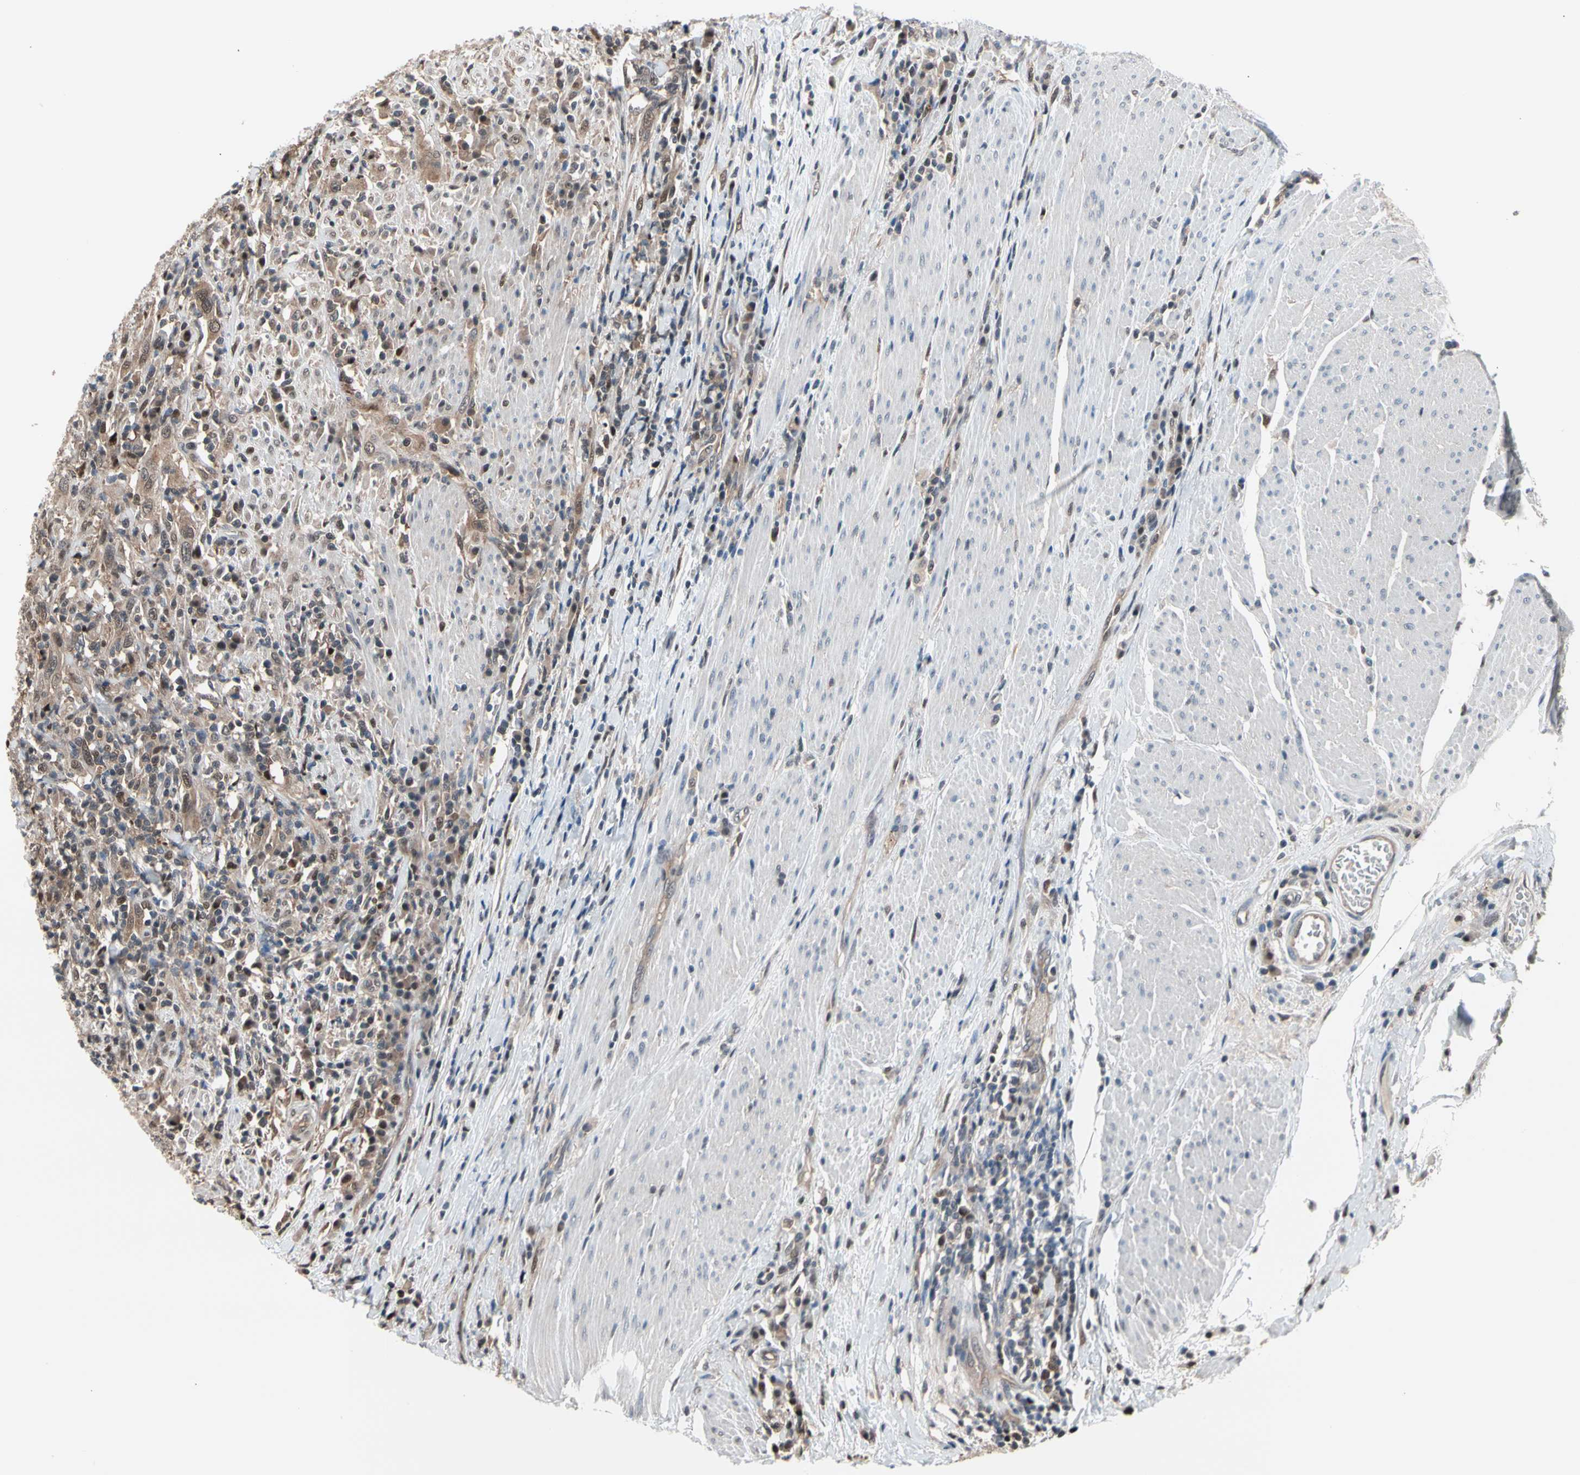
{"staining": {"intensity": "weak", "quantity": ">75%", "location": "cytoplasmic/membranous,nuclear"}, "tissue": "urothelial cancer", "cell_type": "Tumor cells", "image_type": "cancer", "snomed": [{"axis": "morphology", "description": "Urothelial carcinoma, High grade"}, {"axis": "topography", "description": "Urinary bladder"}], "caption": "Protein staining demonstrates weak cytoplasmic/membranous and nuclear positivity in about >75% of tumor cells in high-grade urothelial carcinoma. (Brightfield microscopy of DAB IHC at high magnification).", "gene": "PSMA2", "patient": {"sex": "male", "age": 61}}